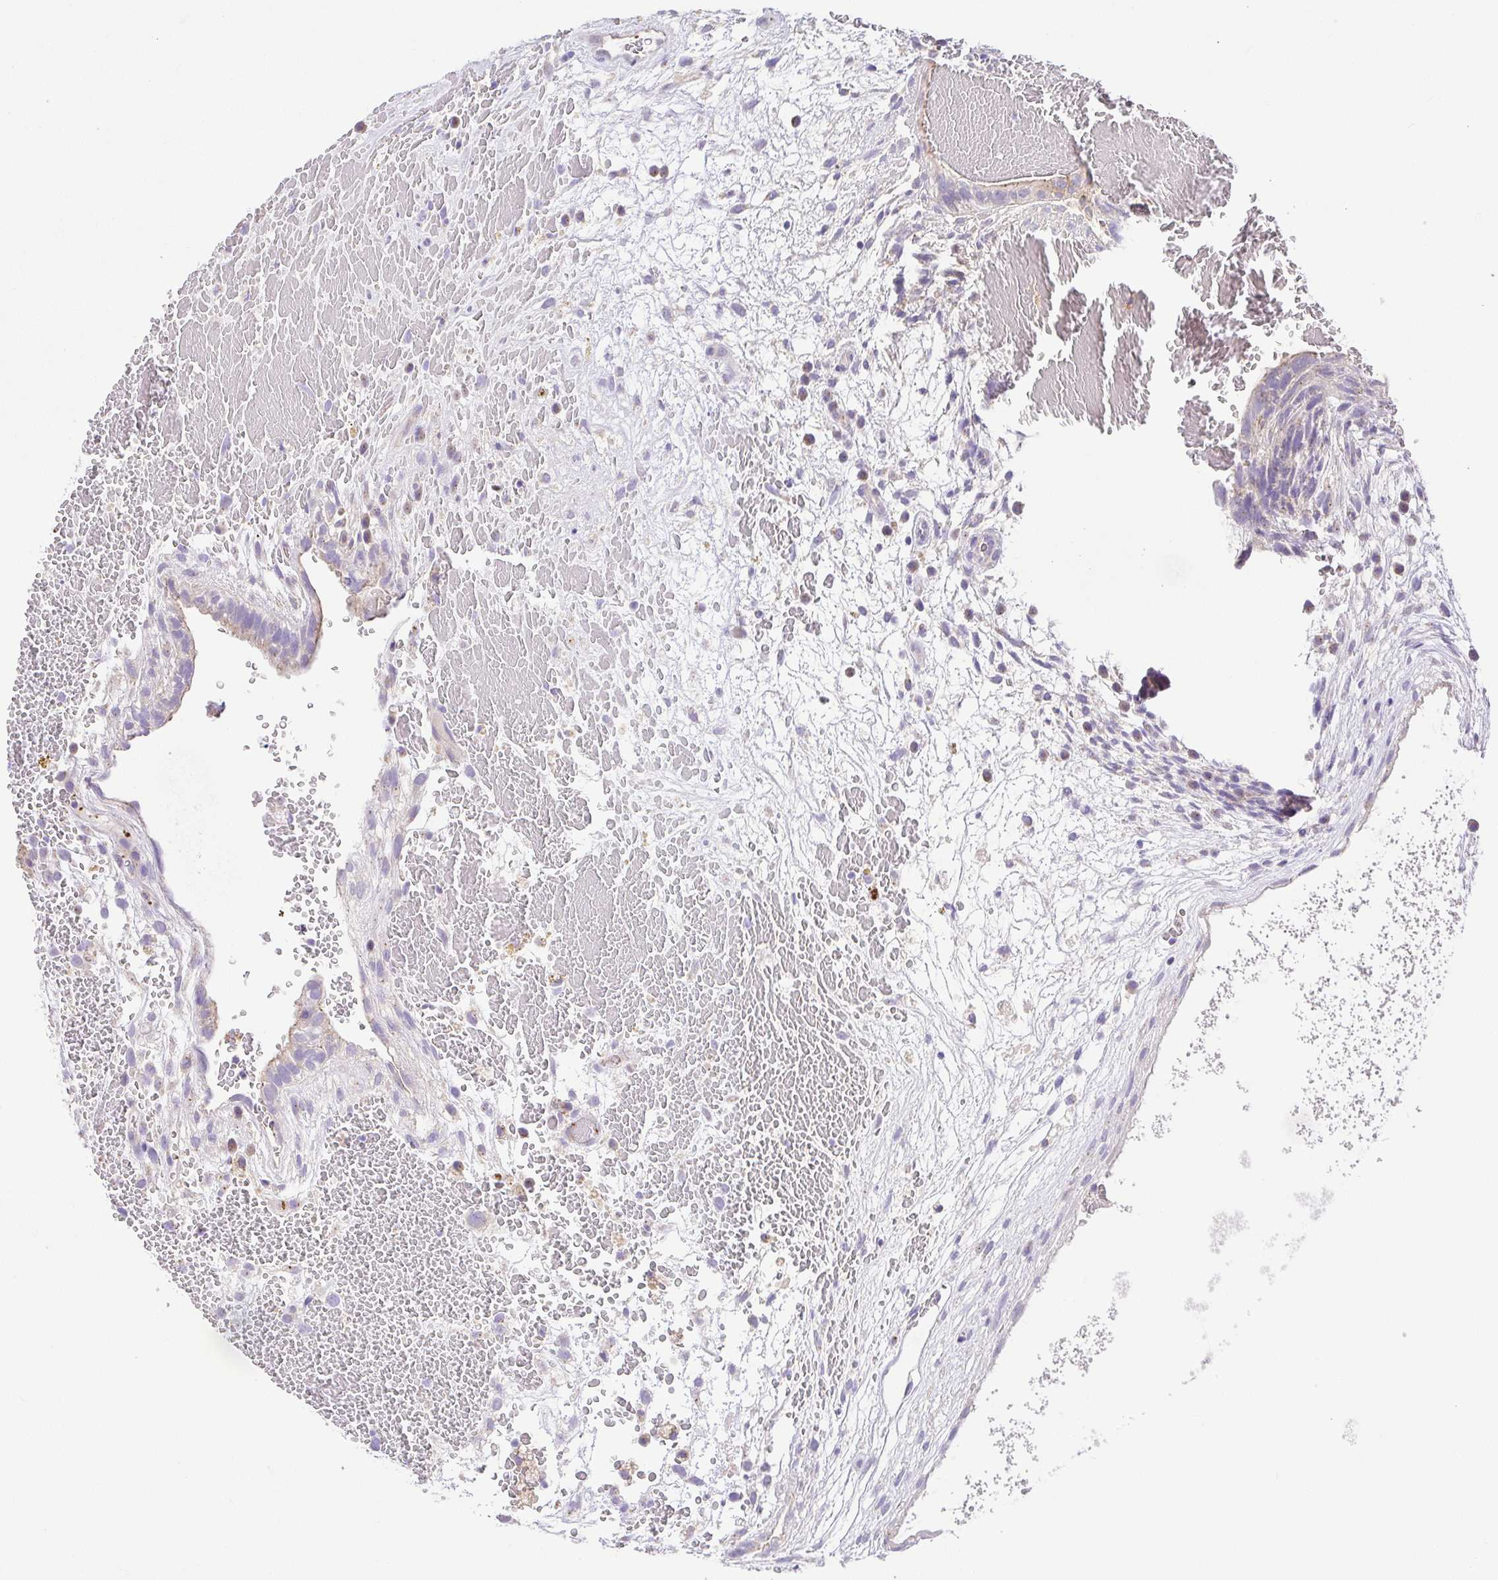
{"staining": {"intensity": "weak", "quantity": "<25%", "location": "cytoplasmic/membranous"}, "tissue": "testis cancer", "cell_type": "Tumor cells", "image_type": "cancer", "snomed": [{"axis": "morphology", "description": "Normal tissue, NOS"}, {"axis": "morphology", "description": "Carcinoma, Embryonal, NOS"}, {"axis": "topography", "description": "Testis"}], "caption": "This is an immunohistochemistry micrograph of human testis embryonal carcinoma. There is no staining in tumor cells.", "gene": "SLC13A1", "patient": {"sex": "male", "age": 32}}